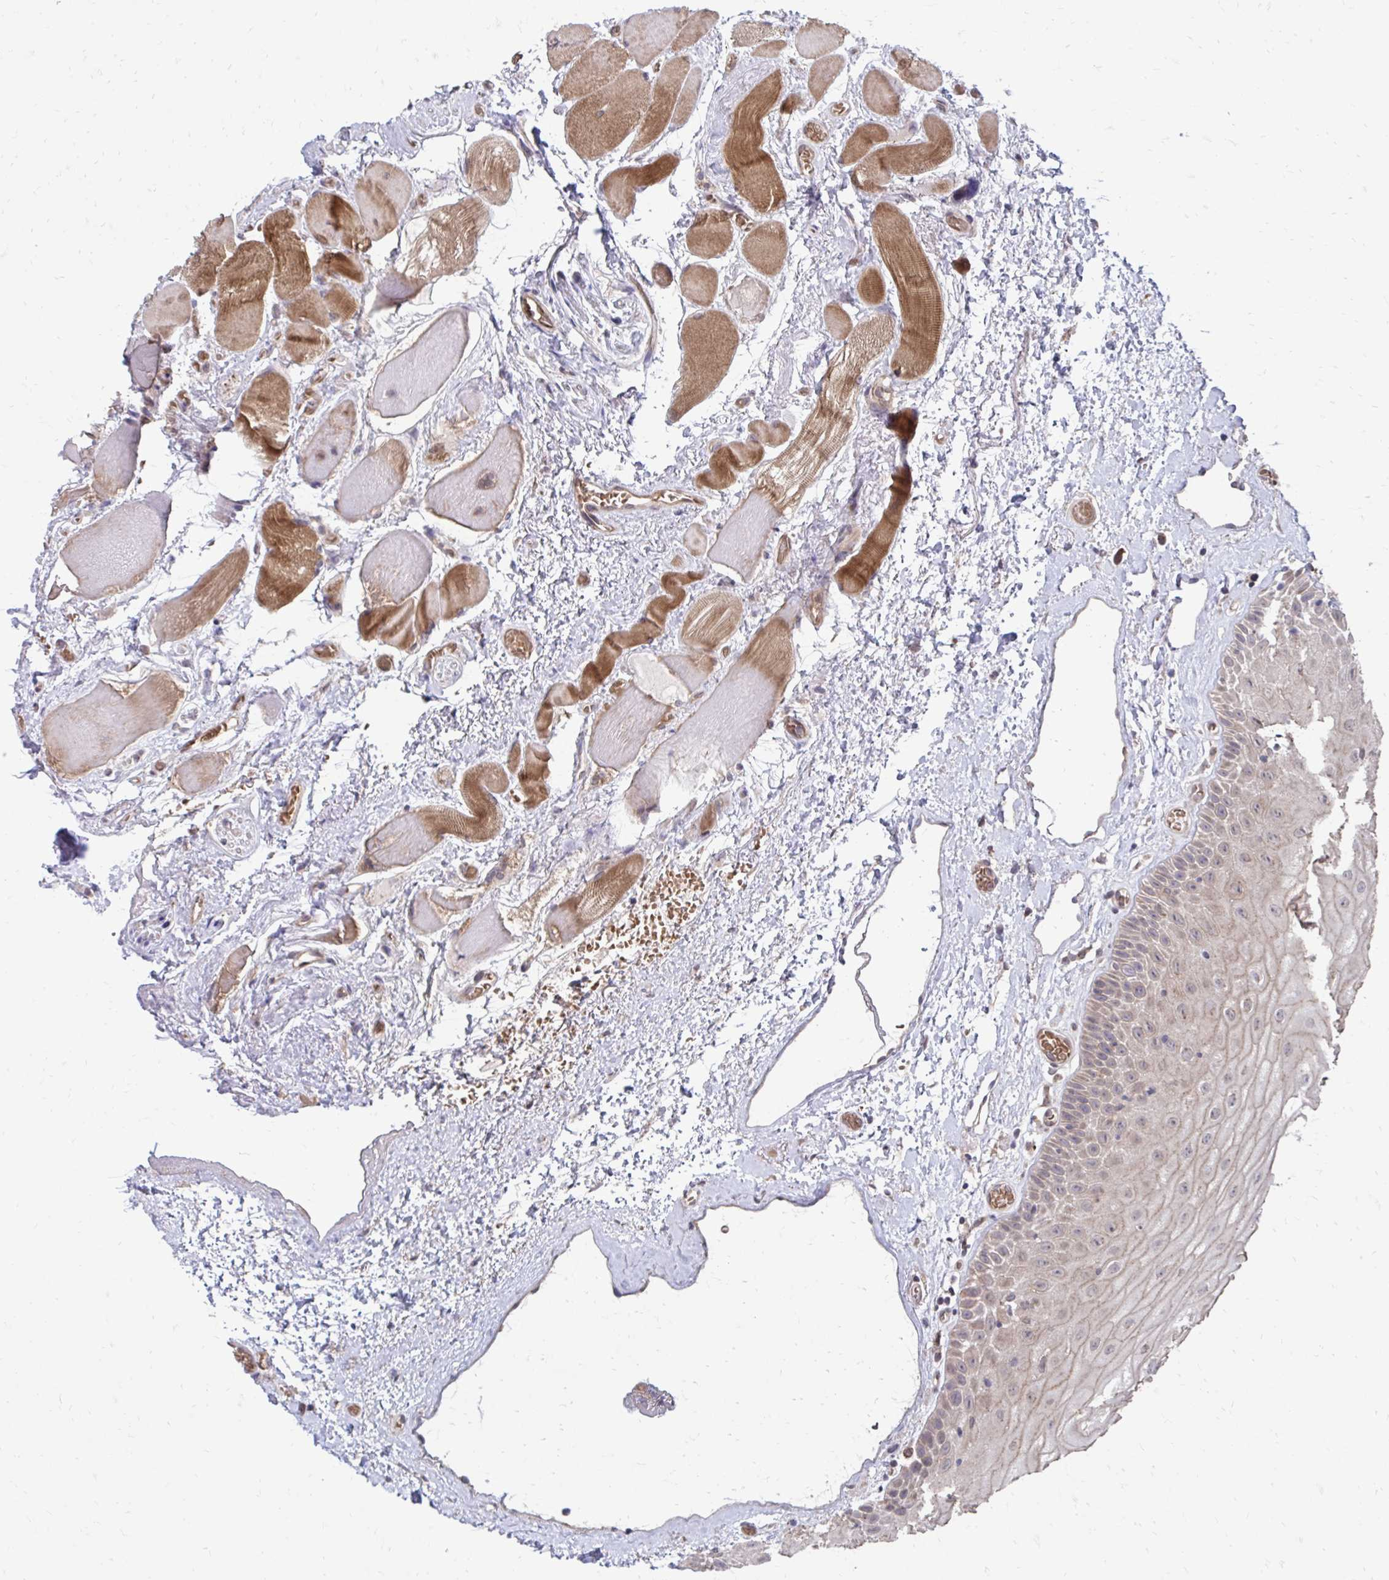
{"staining": {"intensity": "weak", "quantity": "25%-75%", "location": "cytoplasmic/membranous"}, "tissue": "oral mucosa", "cell_type": "Squamous epithelial cells", "image_type": "normal", "snomed": [{"axis": "morphology", "description": "Normal tissue, NOS"}, {"axis": "topography", "description": "Oral tissue"}], "caption": "Immunohistochemistry staining of benign oral mucosa, which shows low levels of weak cytoplasmic/membranous expression in about 25%-75% of squamous epithelial cells indicating weak cytoplasmic/membranous protein expression. The staining was performed using DAB (3,3'-diaminobenzidine) (brown) for protein detection and nuclei were counterstained in hematoxylin (blue).", "gene": "ITPR2", "patient": {"sex": "female", "age": 82}}